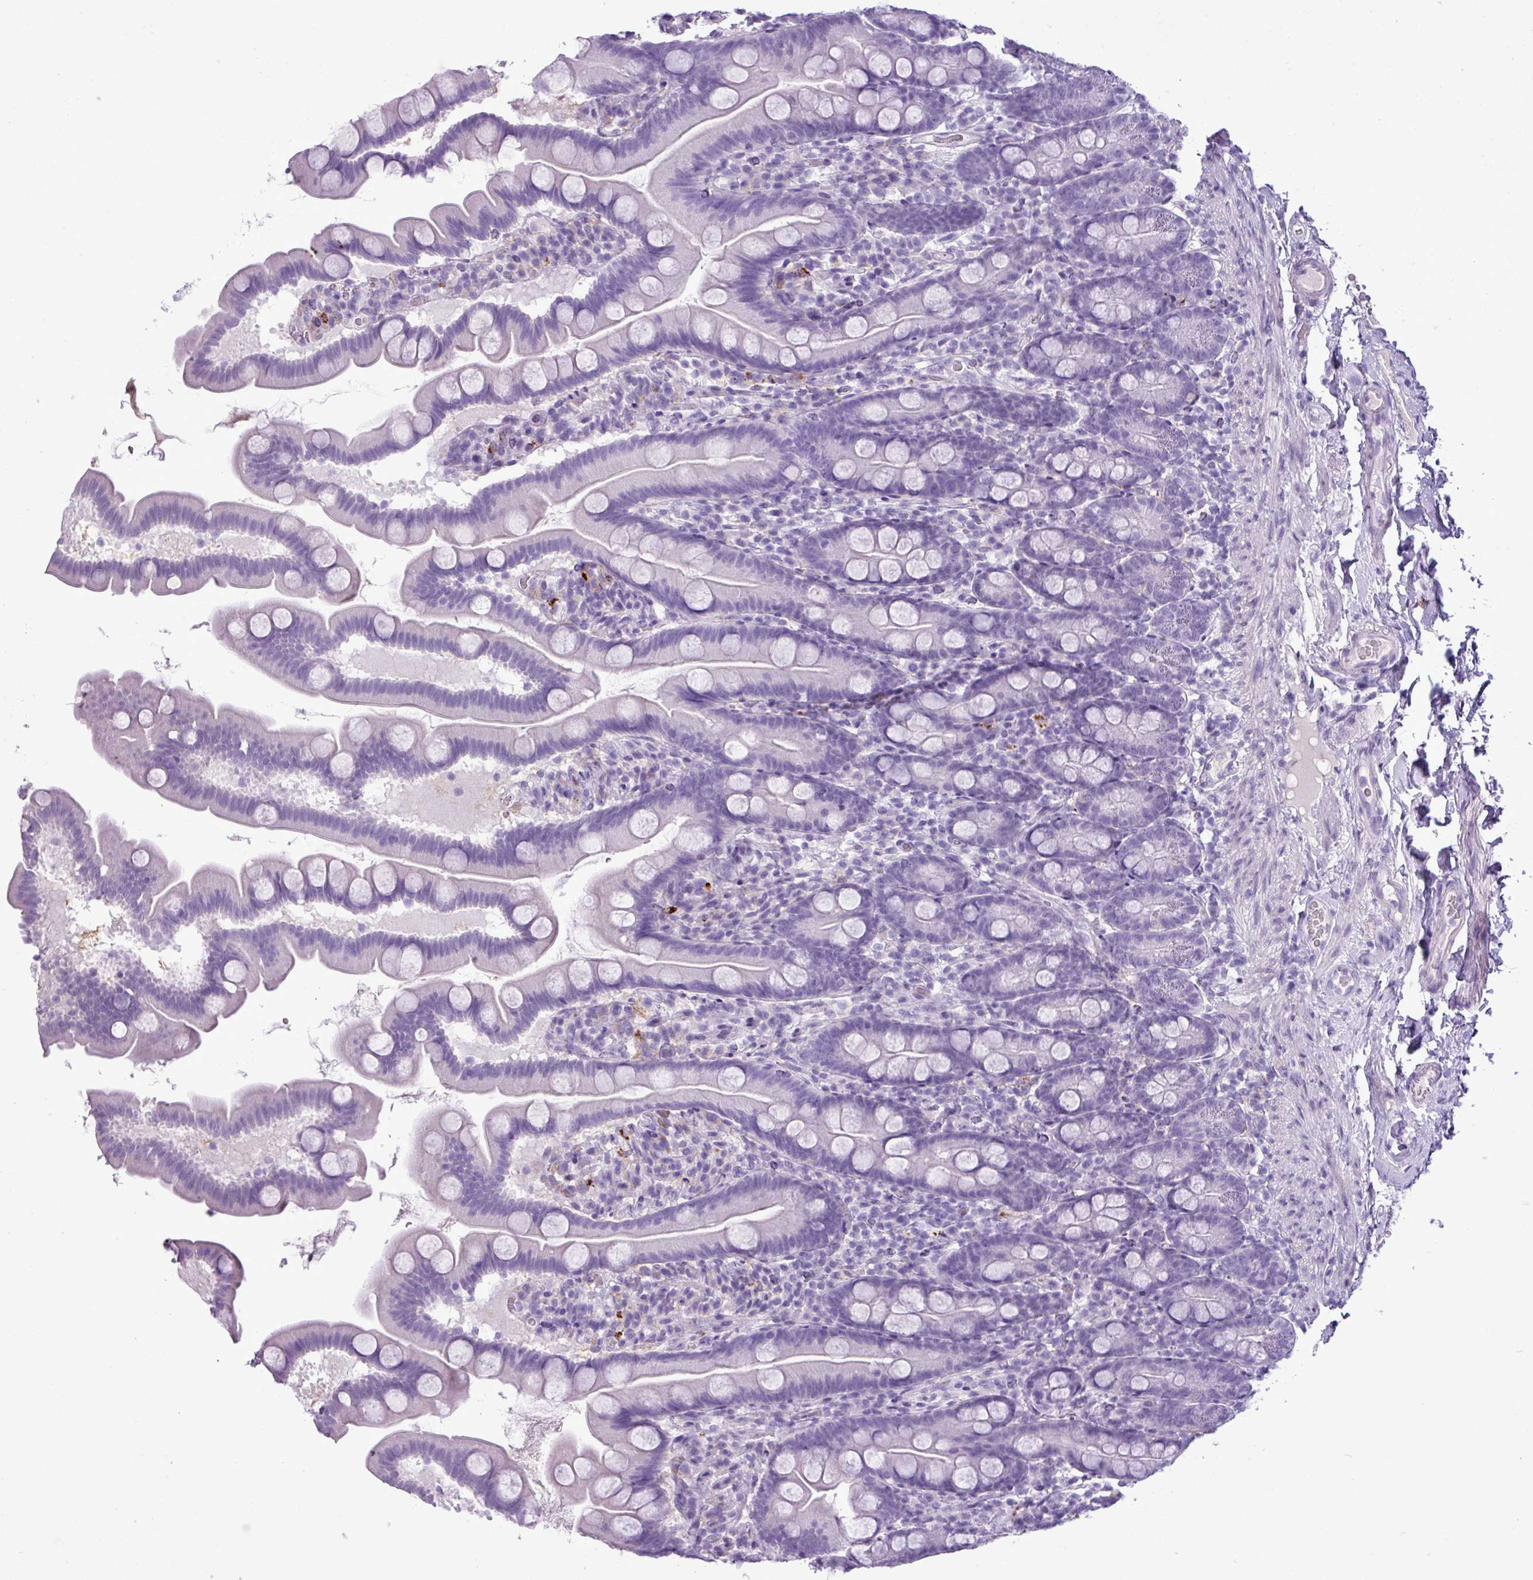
{"staining": {"intensity": "negative", "quantity": "none", "location": "none"}, "tissue": "small intestine", "cell_type": "Glandular cells", "image_type": "normal", "snomed": [{"axis": "morphology", "description": "Normal tissue, NOS"}, {"axis": "topography", "description": "Small intestine"}], "caption": "Glandular cells are negative for protein expression in unremarkable human small intestine.", "gene": "RBMXL2", "patient": {"sex": "female", "age": 68}}